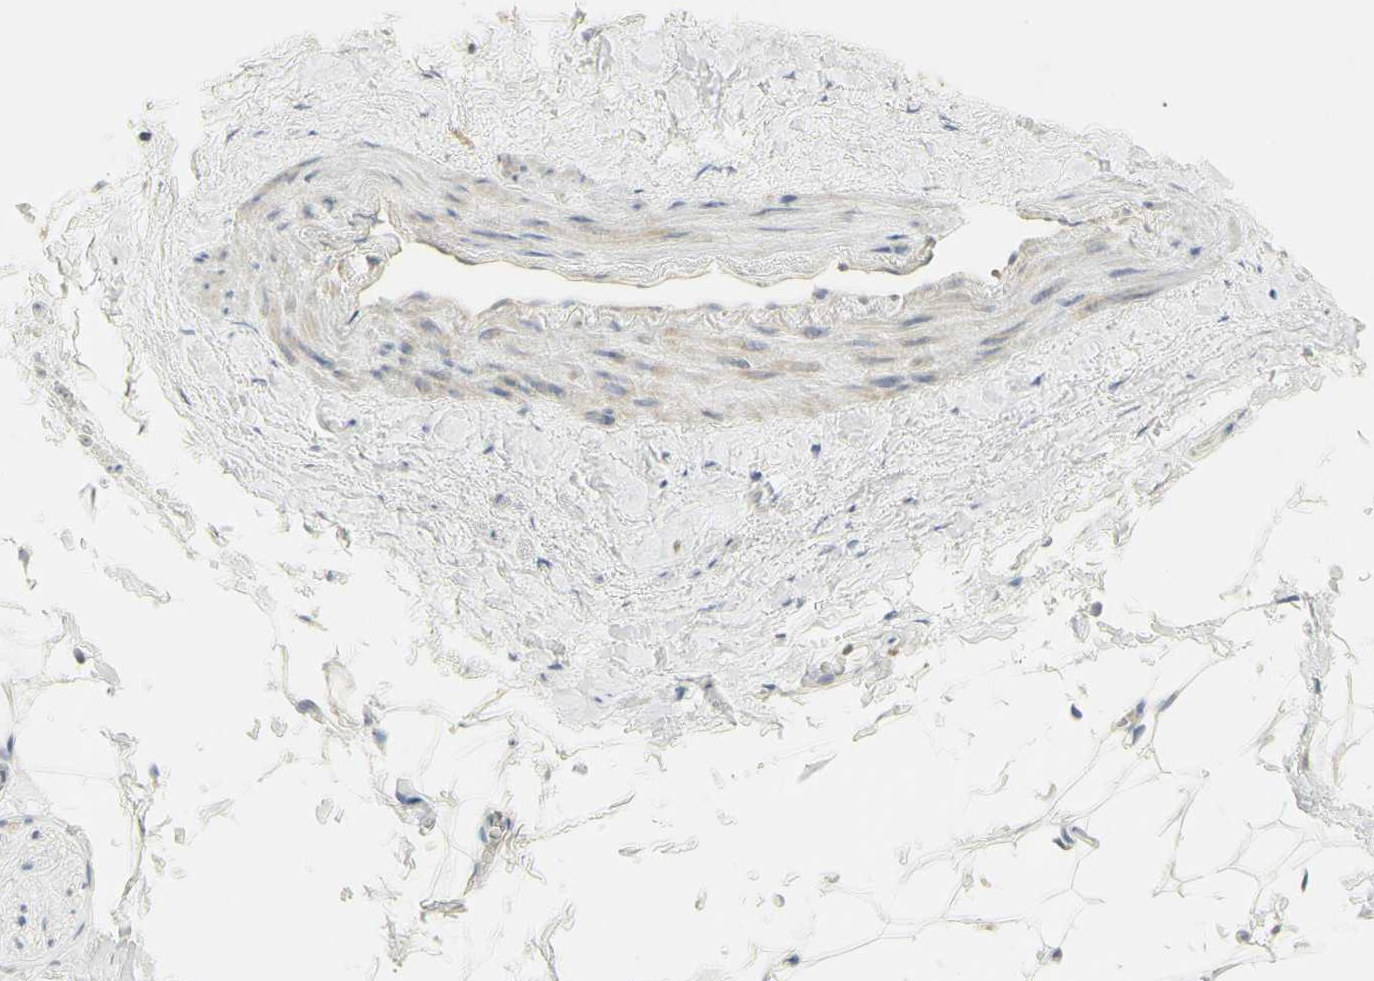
{"staining": {"intensity": "weak", "quantity": "25%-75%", "location": "cytoplasmic/membranous"}, "tissue": "adipose tissue", "cell_type": "Adipocytes", "image_type": "normal", "snomed": [{"axis": "morphology", "description": "Normal tissue, NOS"}, {"axis": "topography", "description": "Adipose tissue"}, {"axis": "topography", "description": "Peripheral nerve tissue"}], "caption": "IHC of unremarkable human adipose tissue displays low levels of weak cytoplasmic/membranous positivity in about 25%-75% of adipocytes.", "gene": "KIF11", "patient": {"sex": "male", "age": 52}}